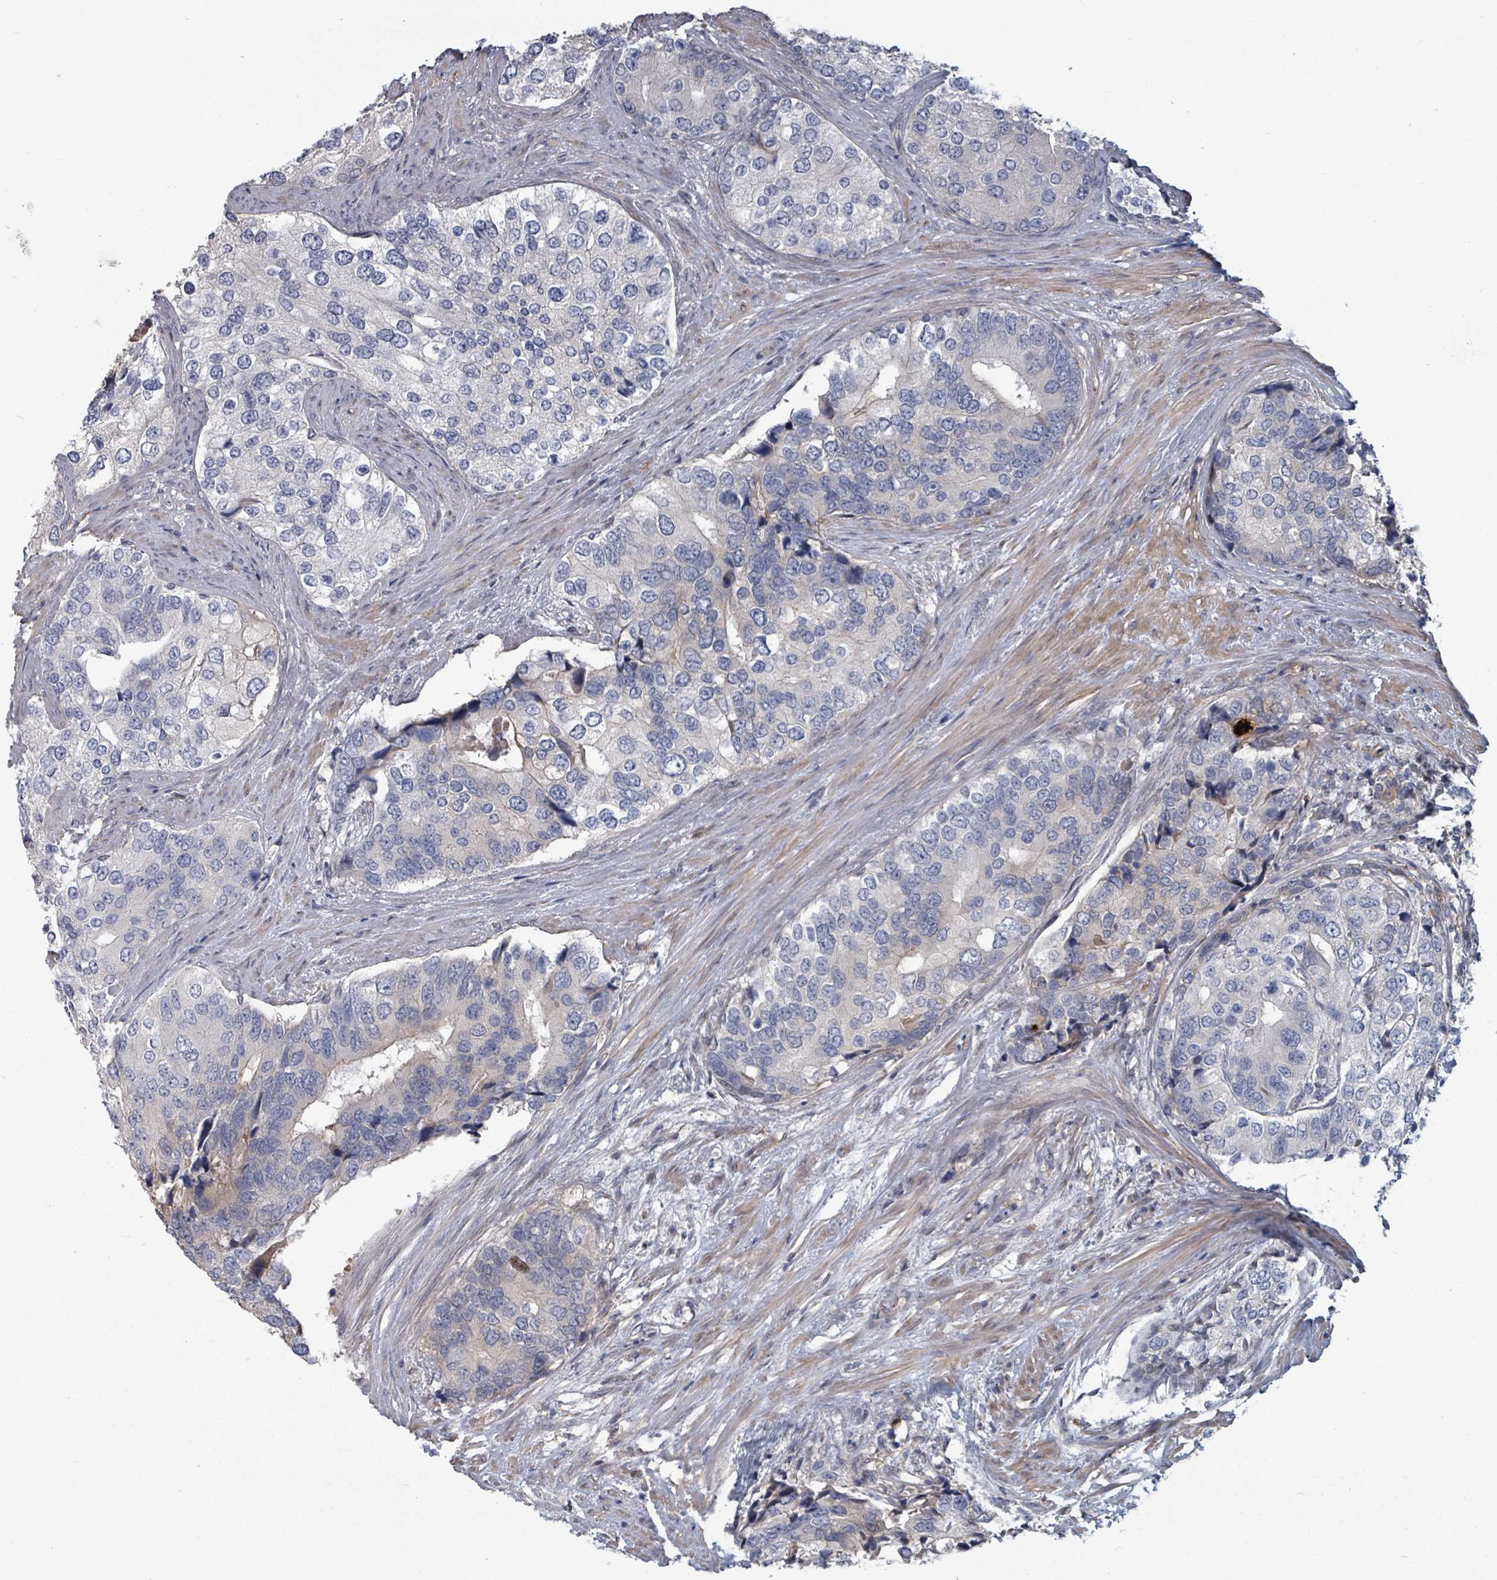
{"staining": {"intensity": "negative", "quantity": "none", "location": "none"}, "tissue": "prostate cancer", "cell_type": "Tumor cells", "image_type": "cancer", "snomed": [{"axis": "morphology", "description": "Adenocarcinoma, High grade"}, {"axis": "topography", "description": "Prostate"}], "caption": "Tumor cells are negative for brown protein staining in prostate cancer. (DAB IHC with hematoxylin counter stain).", "gene": "GABBR1", "patient": {"sex": "male", "age": 62}}